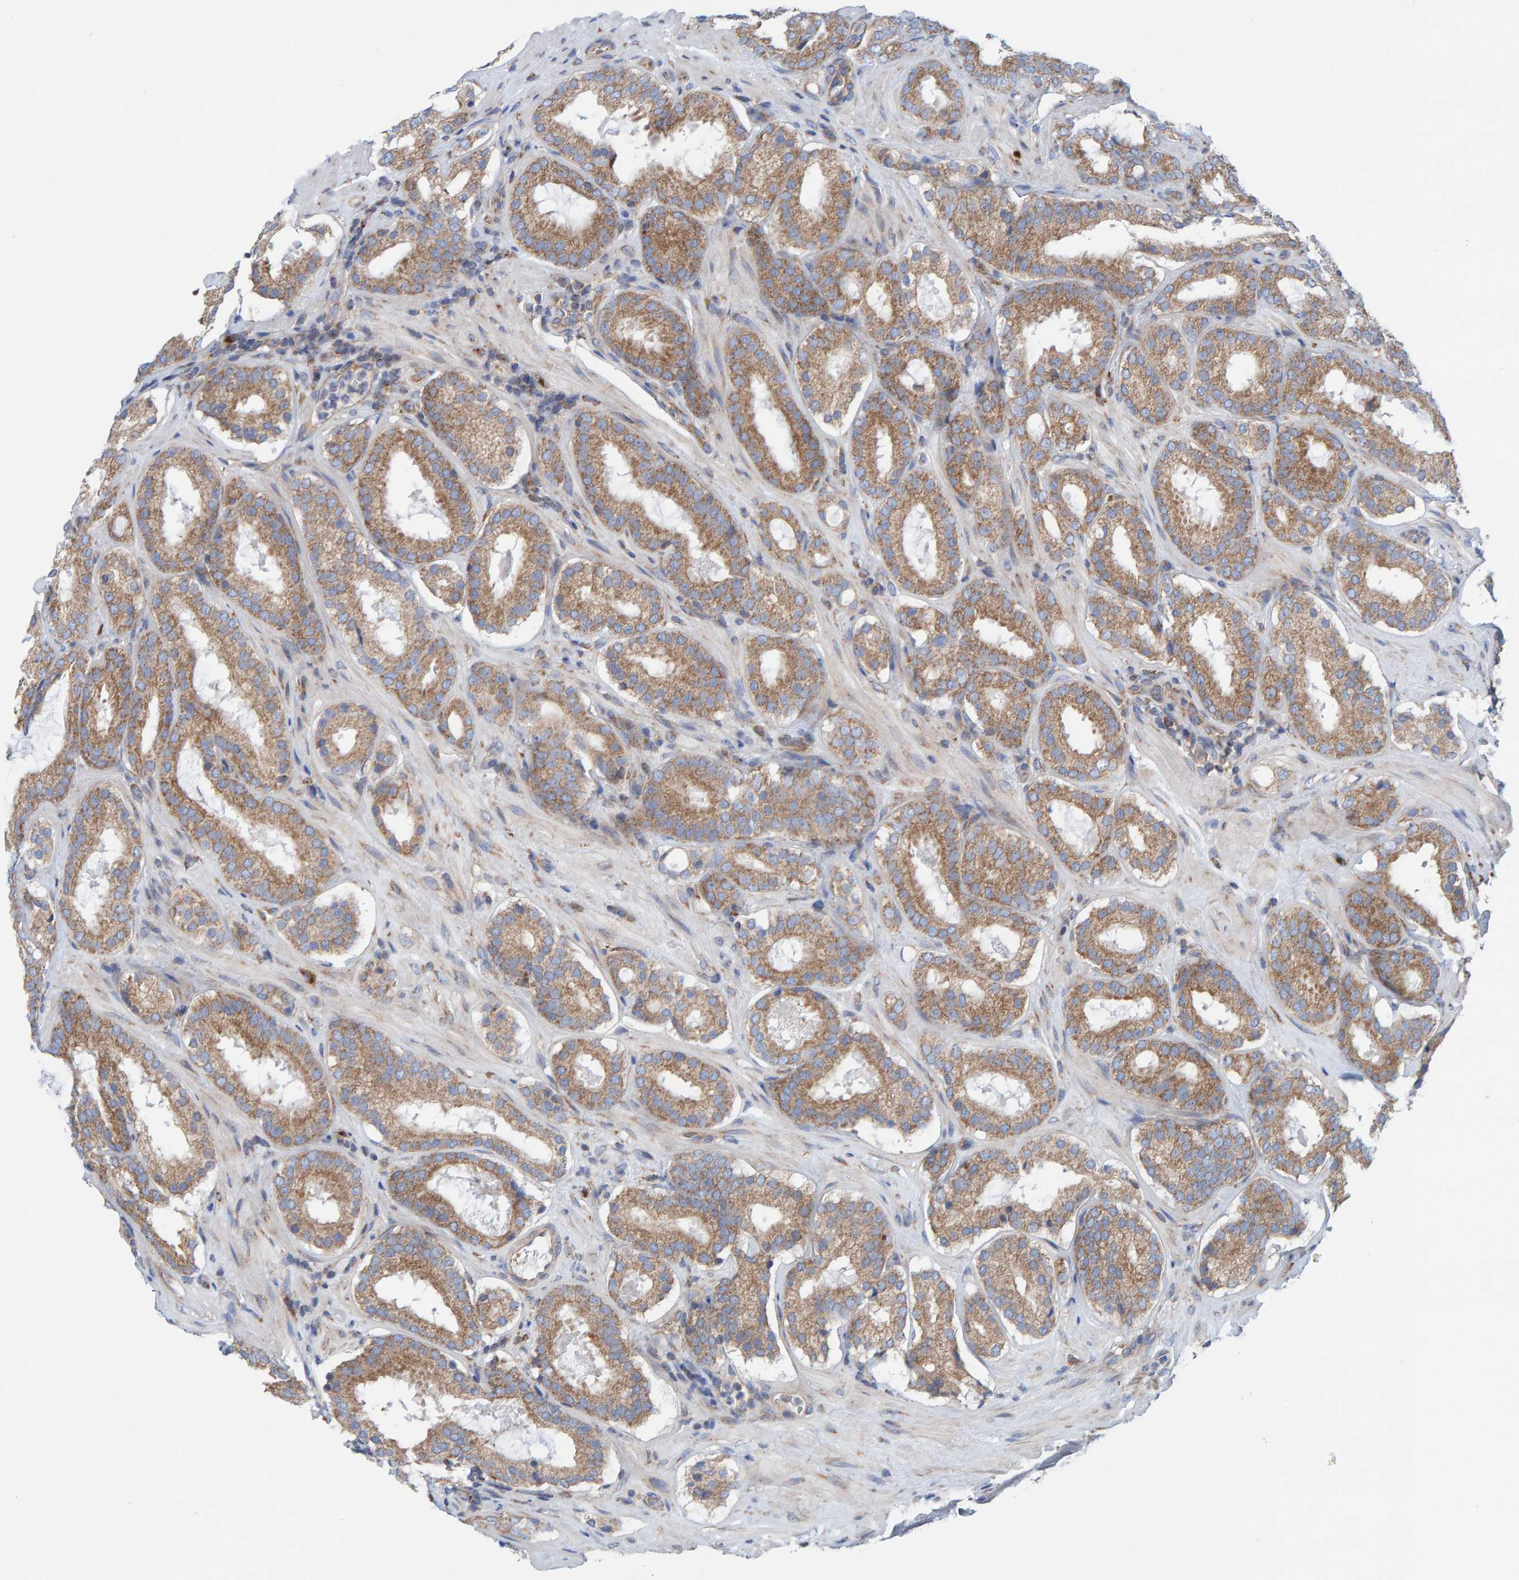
{"staining": {"intensity": "moderate", "quantity": ">75%", "location": "cytoplasmic/membranous"}, "tissue": "prostate cancer", "cell_type": "Tumor cells", "image_type": "cancer", "snomed": [{"axis": "morphology", "description": "Adenocarcinoma, Low grade"}, {"axis": "topography", "description": "Prostate"}], "caption": "Protein expression analysis of prostate cancer reveals moderate cytoplasmic/membranous positivity in about >75% of tumor cells.", "gene": "CDK5RAP3", "patient": {"sex": "male", "age": 69}}